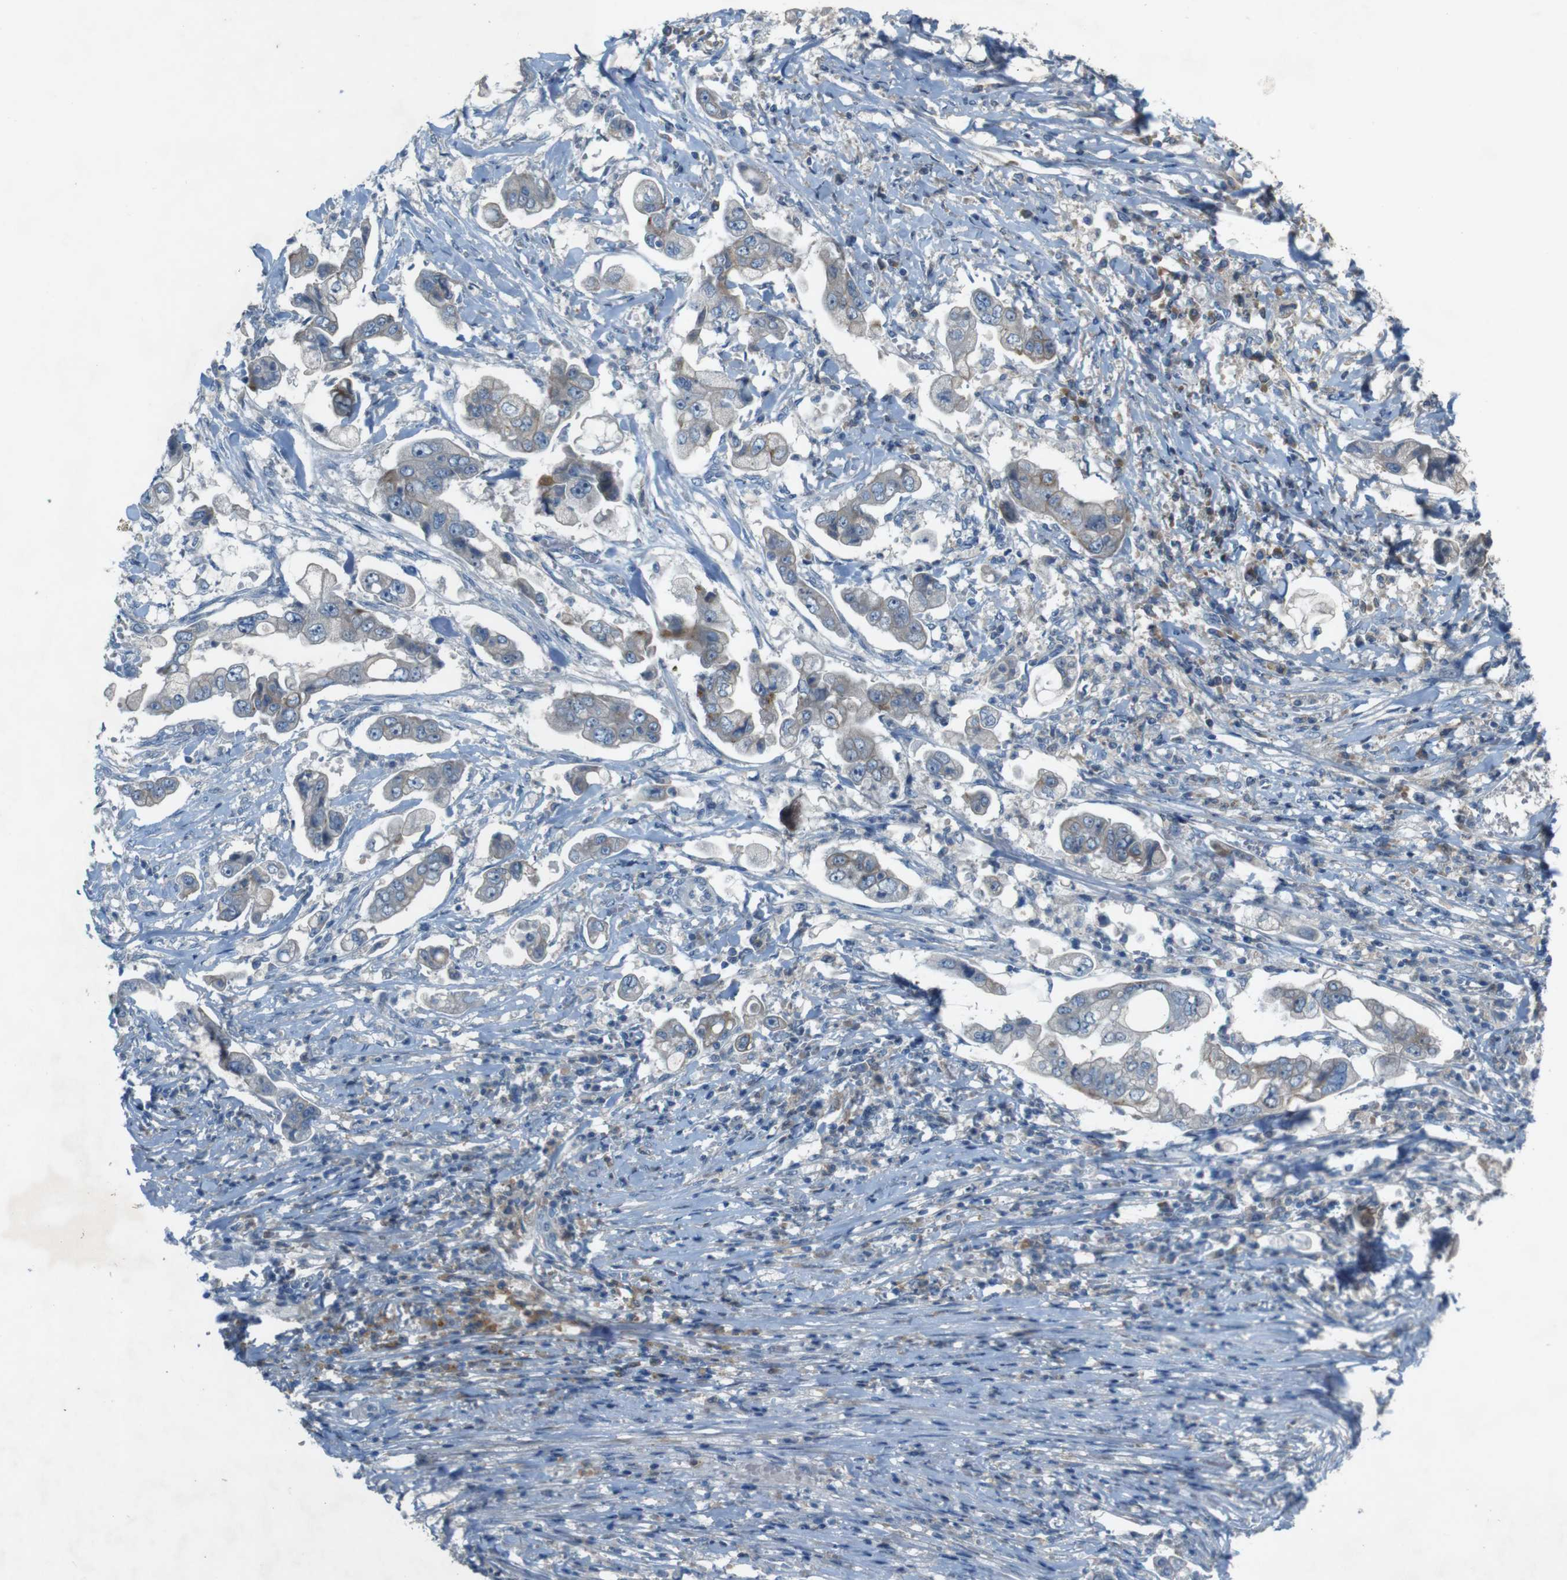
{"staining": {"intensity": "weak", "quantity": "<25%", "location": "cytoplasmic/membranous"}, "tissue": "stomach cancer", "cell_type": "Tumor cells", "image_type": "cancer", "snomed": [{"axis": "morphology", "description": "Adenocarcinoma, NOS"}, {"axis": "topography", "description": "Stomach"}], "caption": "Immunohistochemical staining of stomach cancer exhibits no significant staining in tumor cells.", "gene": "MOGAT3", "patient": {"sex": "male", "age": 62}}